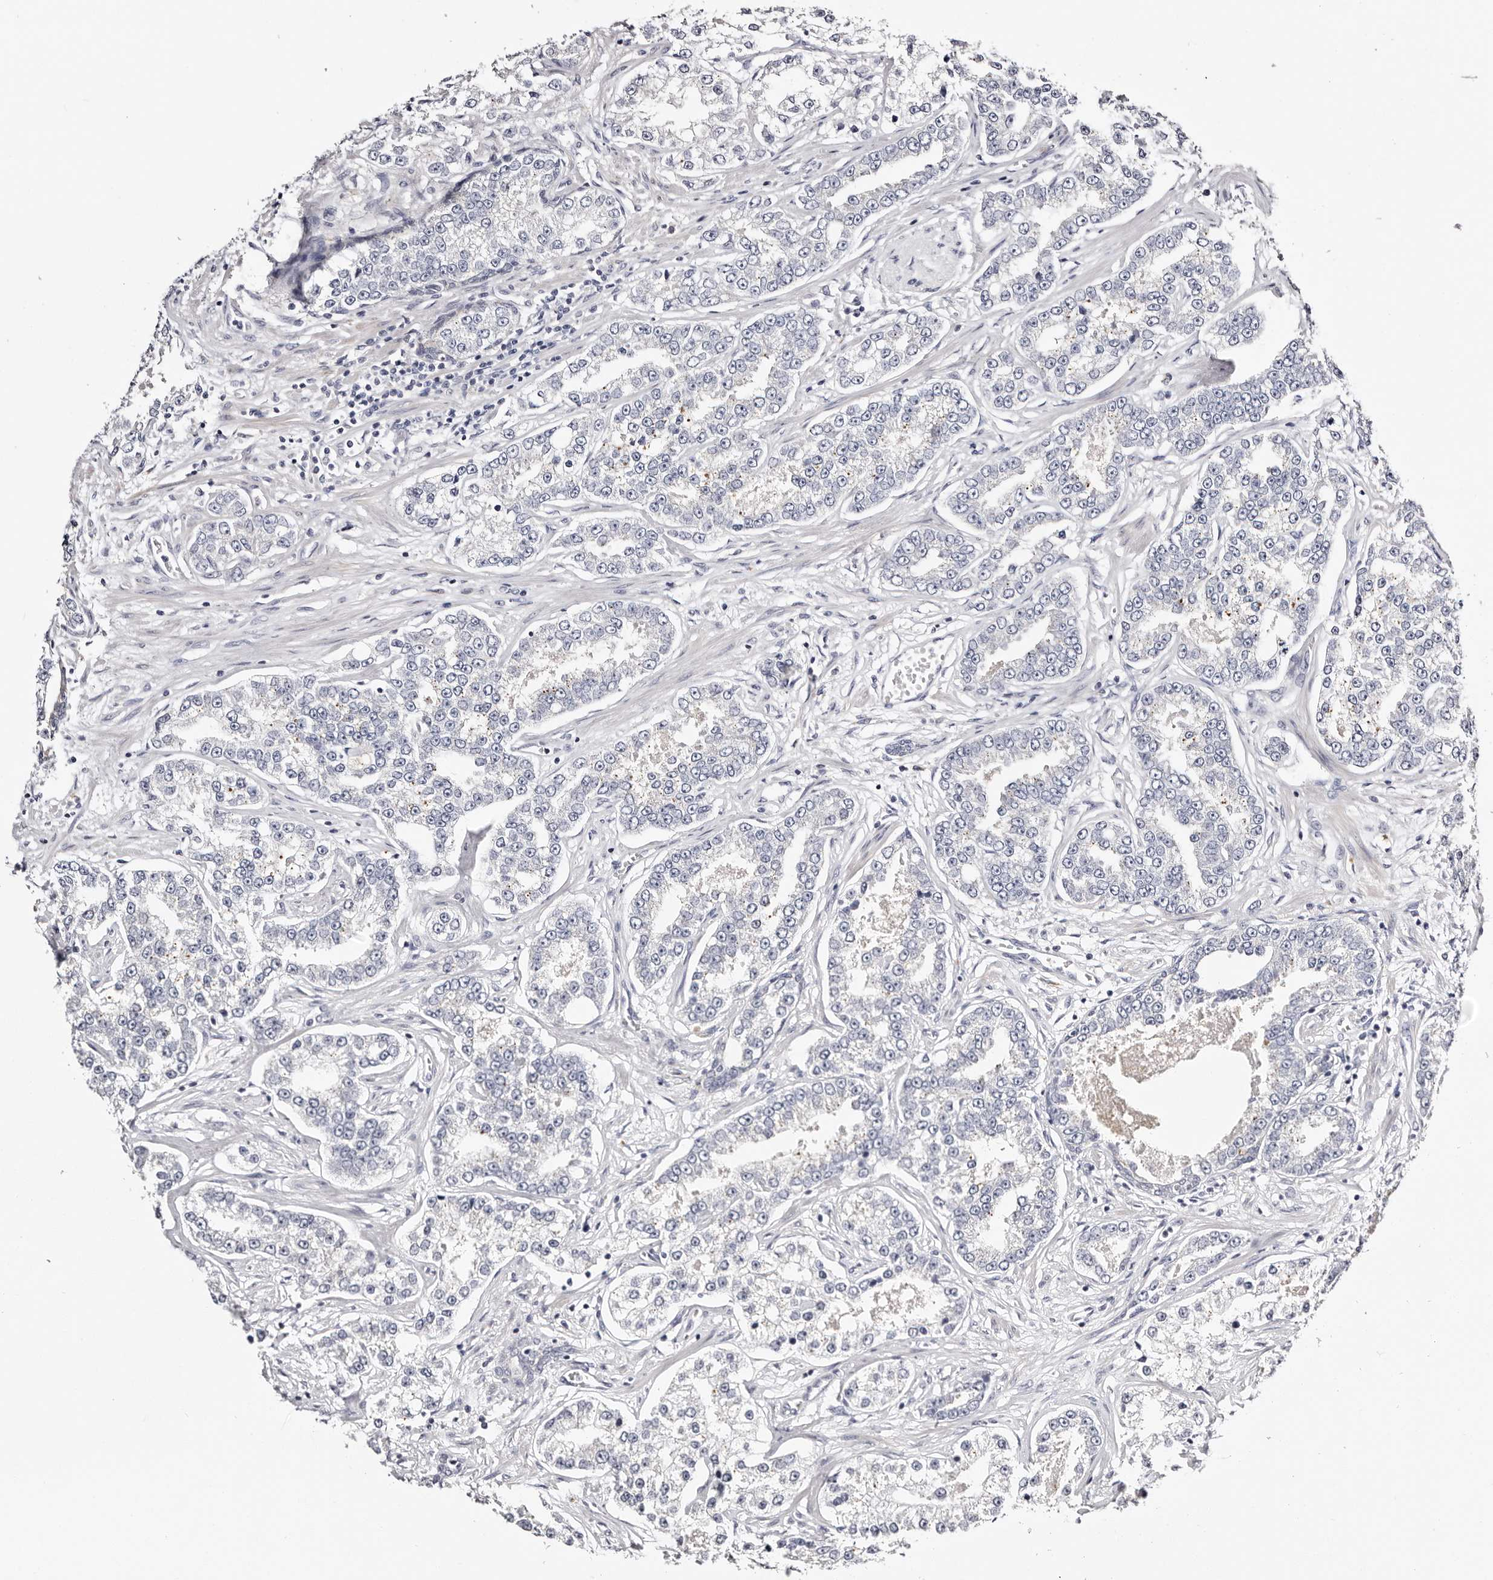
{"staining": {"intensity": "negative", "quantity": "none", "location": "none"}, "tissue": "prostate cancer", "cell_type": "Tumor cells", "image_type": "cancer", "snomed": [{"axis": "morphology", "description": "Normal tissue, NOS"}, {"axis": "morphology", "description": "Adenocarcinoma, High grade"}, {"axis": "topography", "description": "Prostate"}], "caption": "Tumor cells show no significant positivity in prostate cancer.", "gene": "ROM1", "patient": {"sex": "male", "age": 83}}